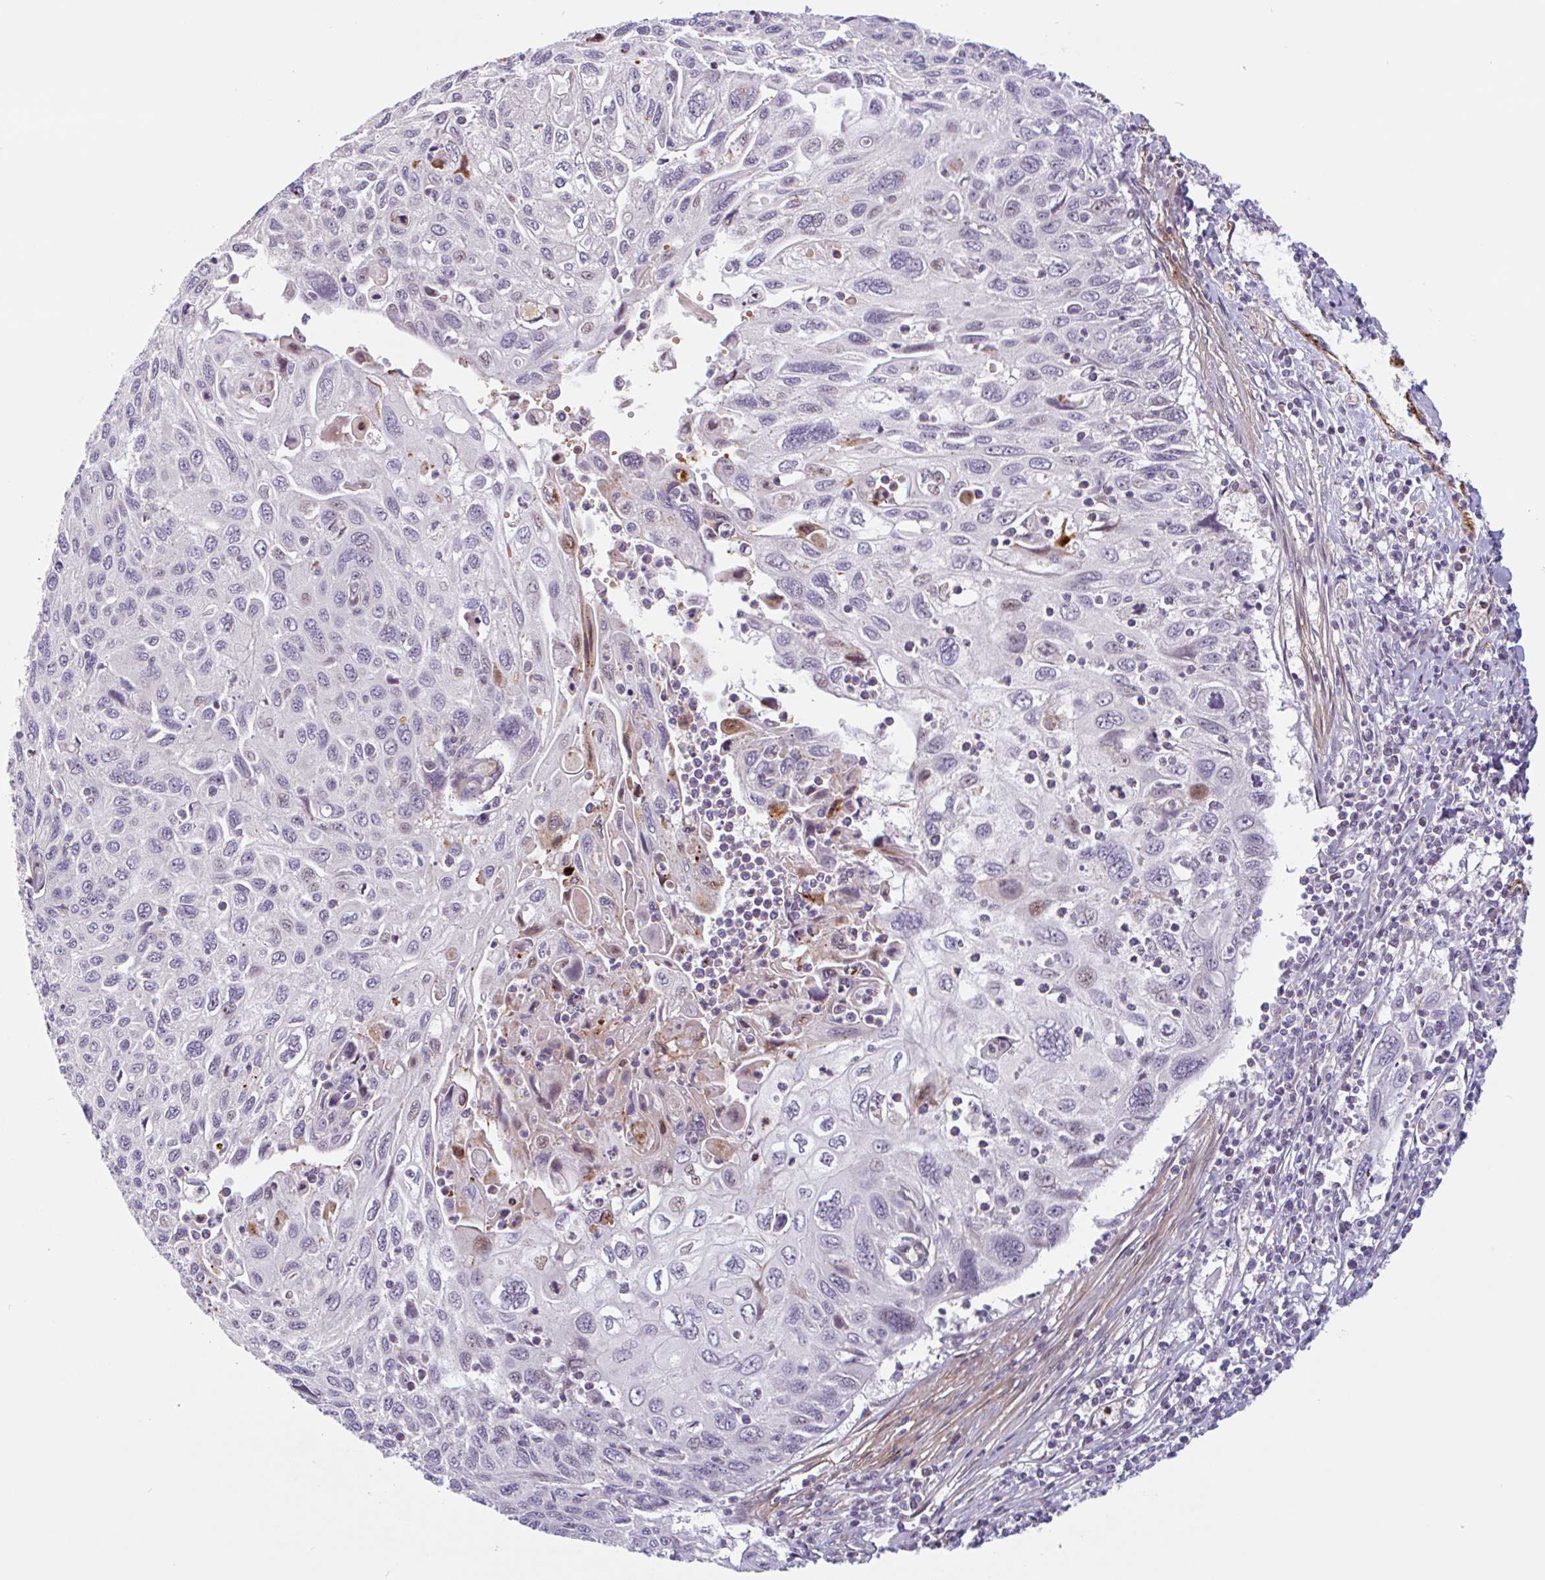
{"staining": {"intensity": "moderate", "quantity": "<25%", "location": "nuclear"}, "tissue": "cervical cancer", "cell_type": "Tumor cells", "image_type": "cancer", "snomed": [{"axis": "morphology", "description": "Squamous cell carcinoma, NOS"}, {"axis": "topography", "description": "Cervix"}], "caption": "Immunohistochemistry (IHC) photomicrograph of cervical cancer (squamous cell carcinoma) stained for a protein (brown), which displays low levels of moderate nuclear expression in about <25% of tumor cells.", "gene": "TMEM119", "patient": {"sex": "female", "age": 70}}